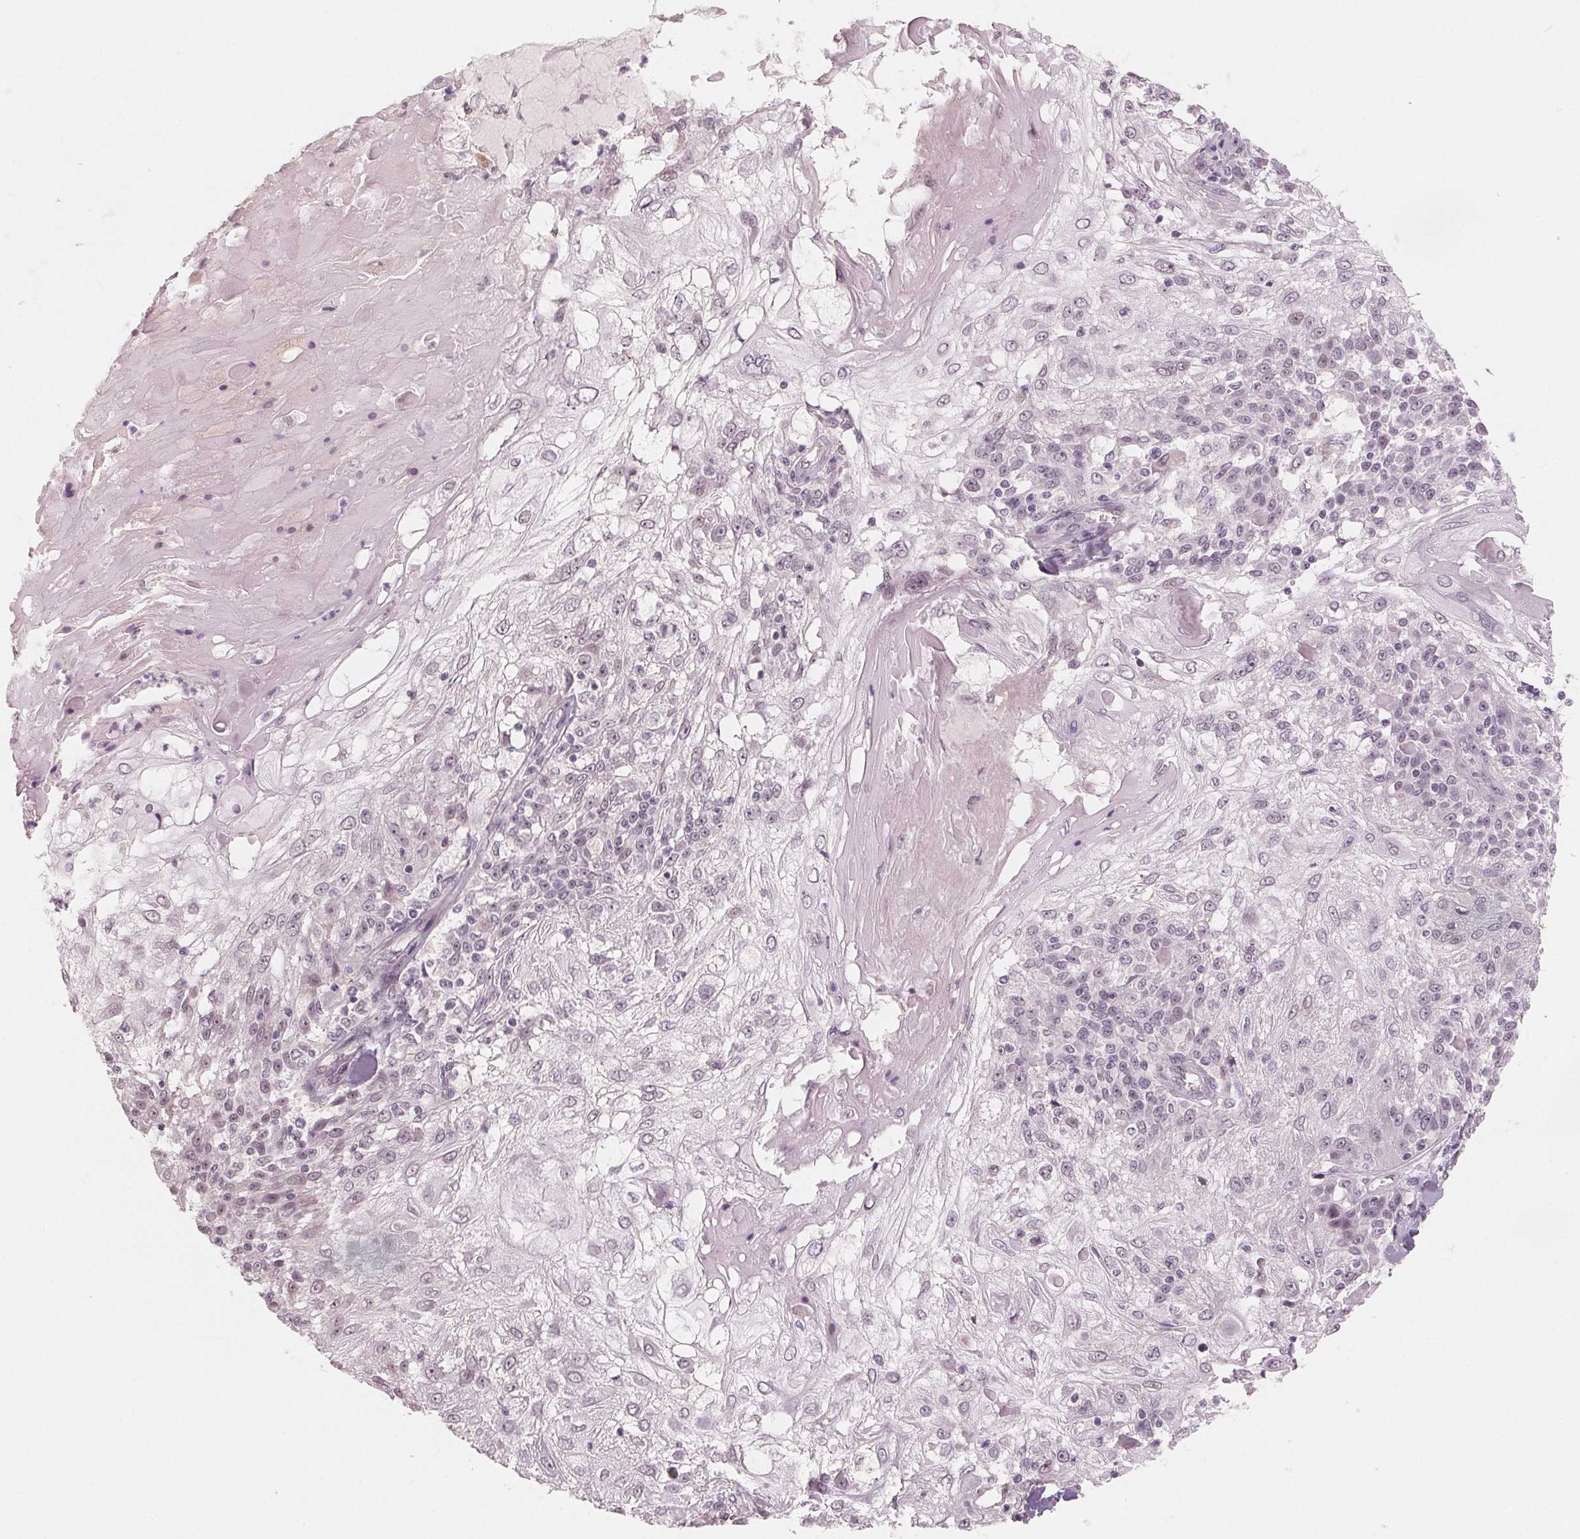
{"staining": {"intensity": "weak", "quantity": "<25%", "location": "nuclear"}, "tissue": "skin cancer", "cell_type": "Tumor cells", "image_type": "cancer", "snomed": [{"axis": "morphology", "description": "Normal tissue, NOS"}, {"axis": "morphology", "description": "Squamous cell carcinoma, NOS"}, {"axis": "topography", "description": "Skin"}], "caption": "Photomicrograph shows no protein positivity in tumor cells of skin cancer tissue. Brightfield microscopy of immunohistochemistry (IHC) stained with DAB (3,3'-diaminobenzidine) (brown) and hematoxylin (blue), captured at high magnification.", "gene": "NUP210L", "patient": {"sex": "female", "age": 83}}